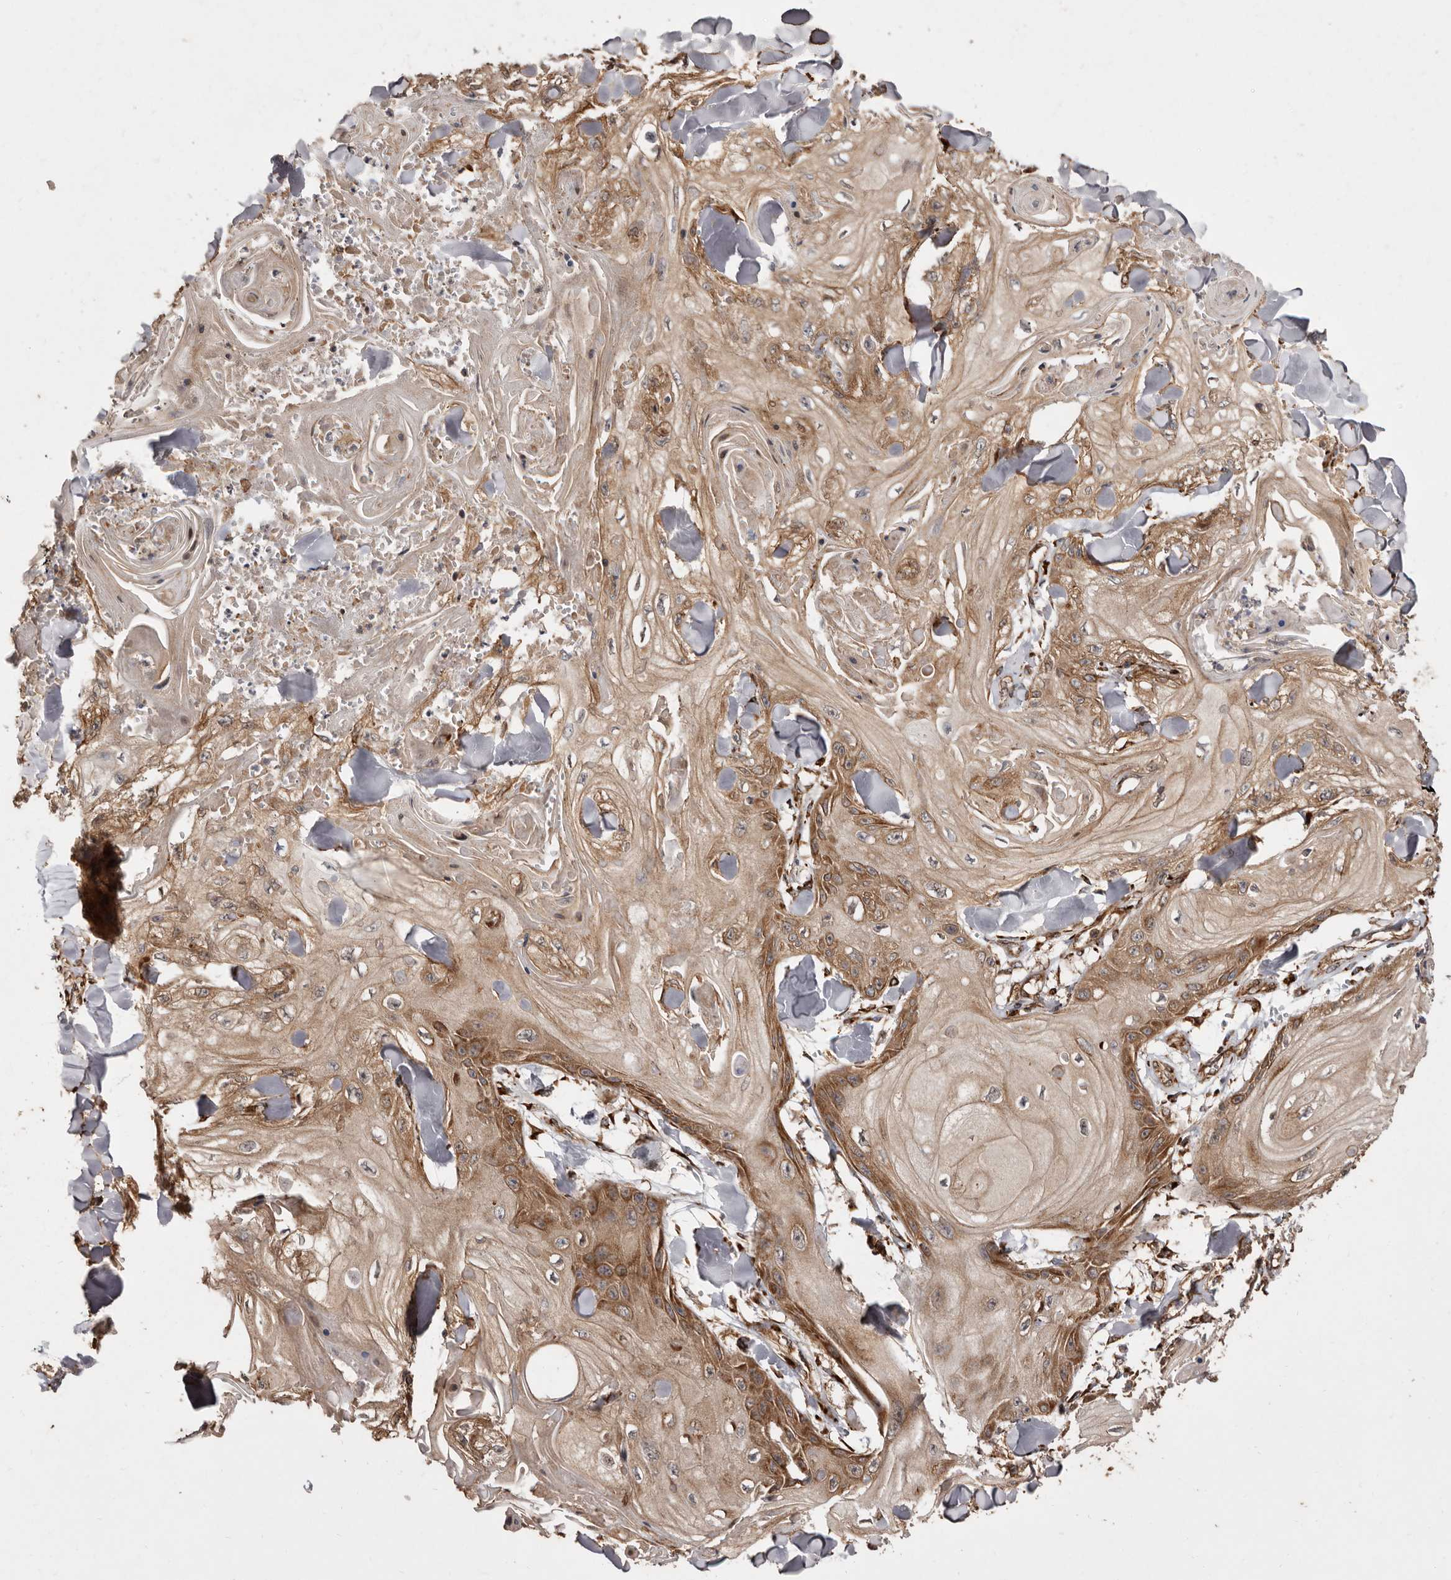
{"staining": {"intensity": "moderate", "quantity": ">75%", "location": "cytoplasmic/membranous"}, "tissue": "skin cancer", "cell_type": "Tumor cells", "image_type": "cancer", "snomed": [{"axis": "morphology", "description": "Squamous cell carcinoma, NOS"}, {"axis": "topography", "description": "Skin"}], "caption": "Immunohistochemical staining of human skin cancer demonstrates medium levels of moderate cytoplasmic/membranous staining in about >75% of tumor cells.", "gene": "FLAD1", "patient": {"sex": "male", "age": 74}}